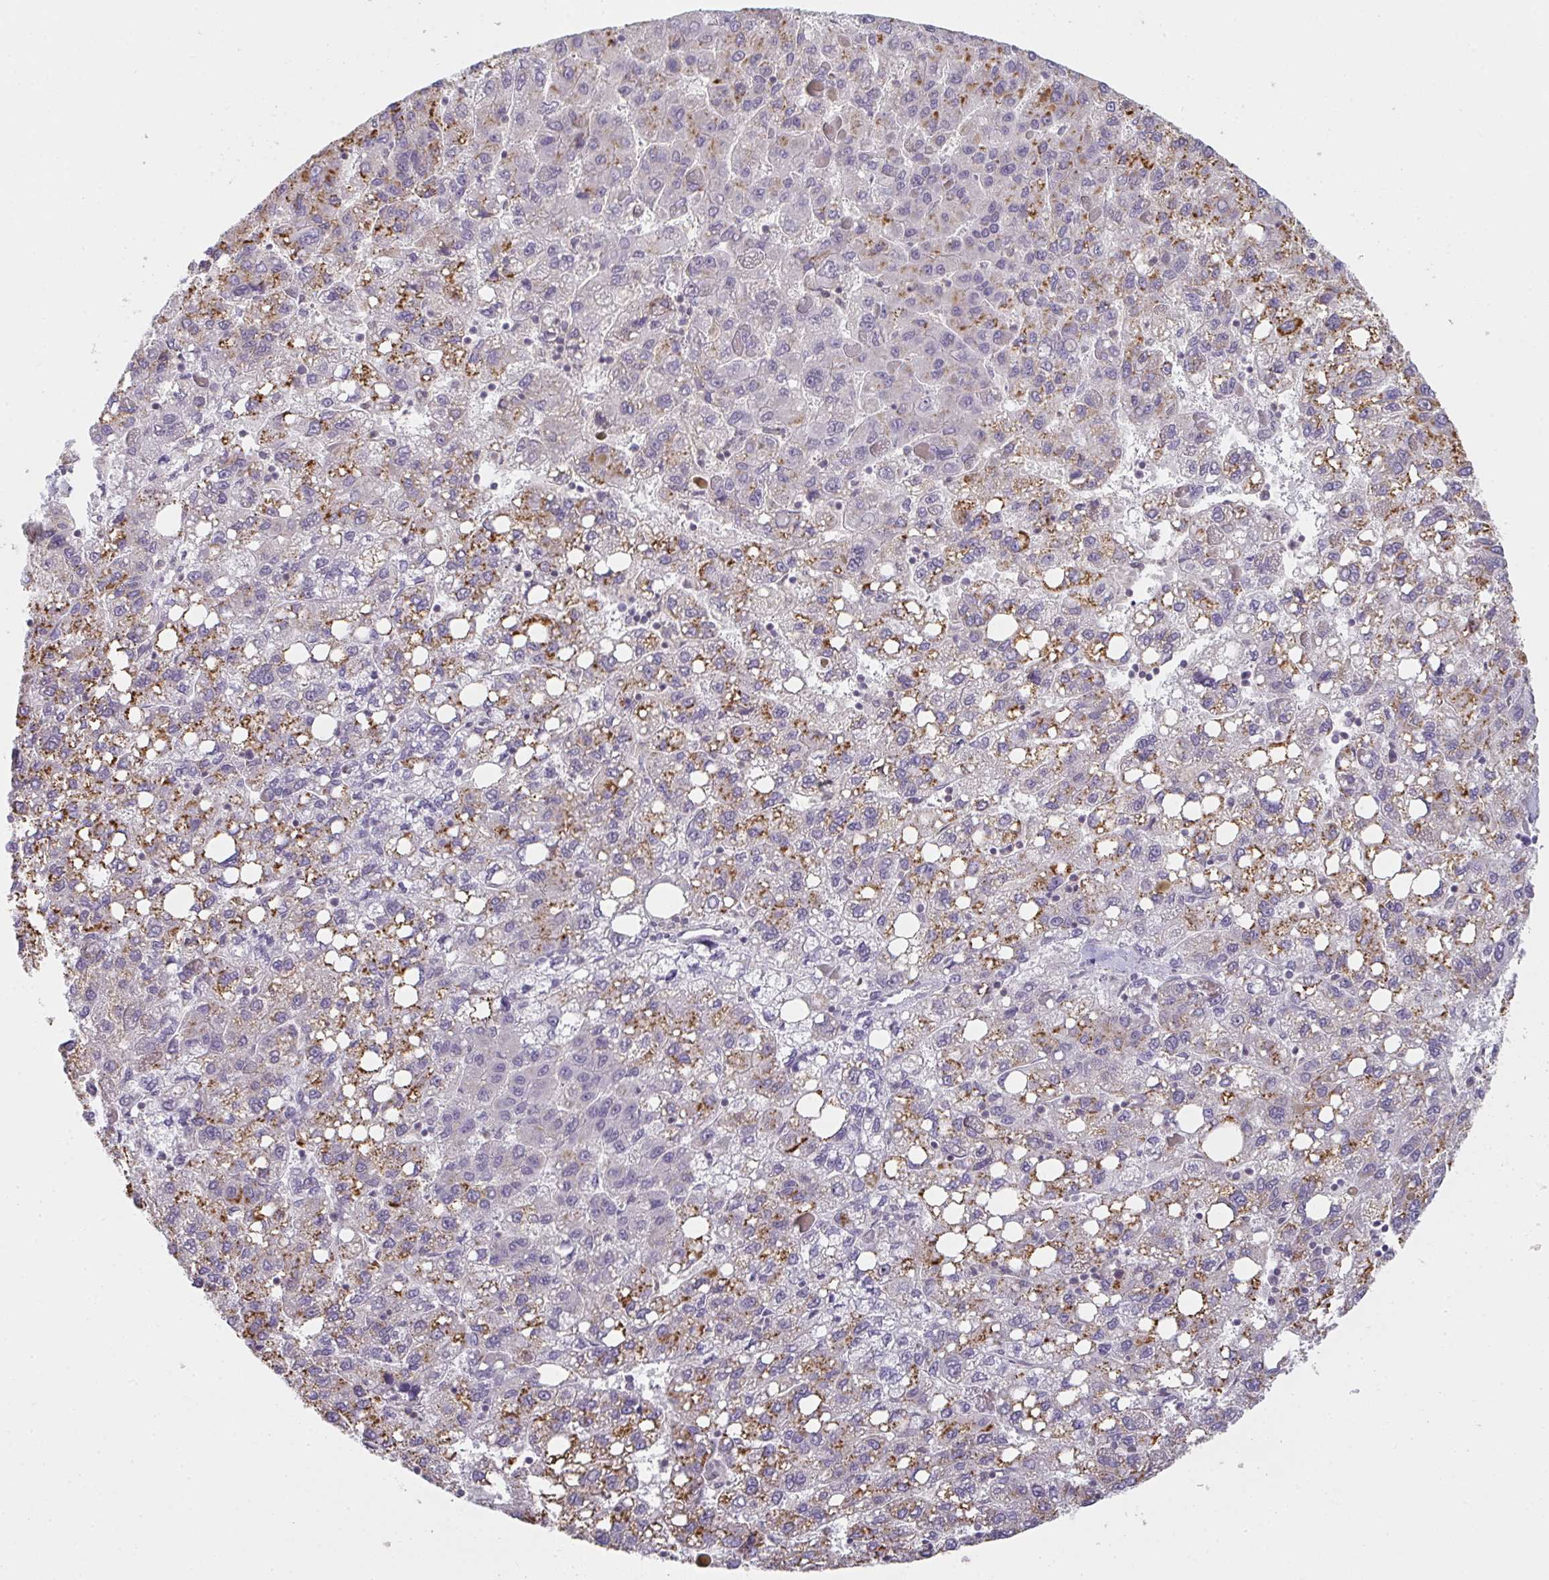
{"staining": {"intensity": "moderate", "quantity": "25%-75%", "location": "cytoplasmic/membranous"}, "tissue": "liver cancer", "cell_type": "Tumor cells", "image_type": "cancer", "snomed": [{"axis": "morphology", "description": "Carcinoma, Hepatocellular, NOS"}, {"axis": "topography", "description": "Liver"}], "caption": "Protein expression by immunohistochemistry (IHC) exhibits moderate cytoplasmic/membranous positivity in about 25%-75% of tumor cells in liver cancer.", "gene": "GSDMB", "patient": {"sex": "female", "age": 82}}